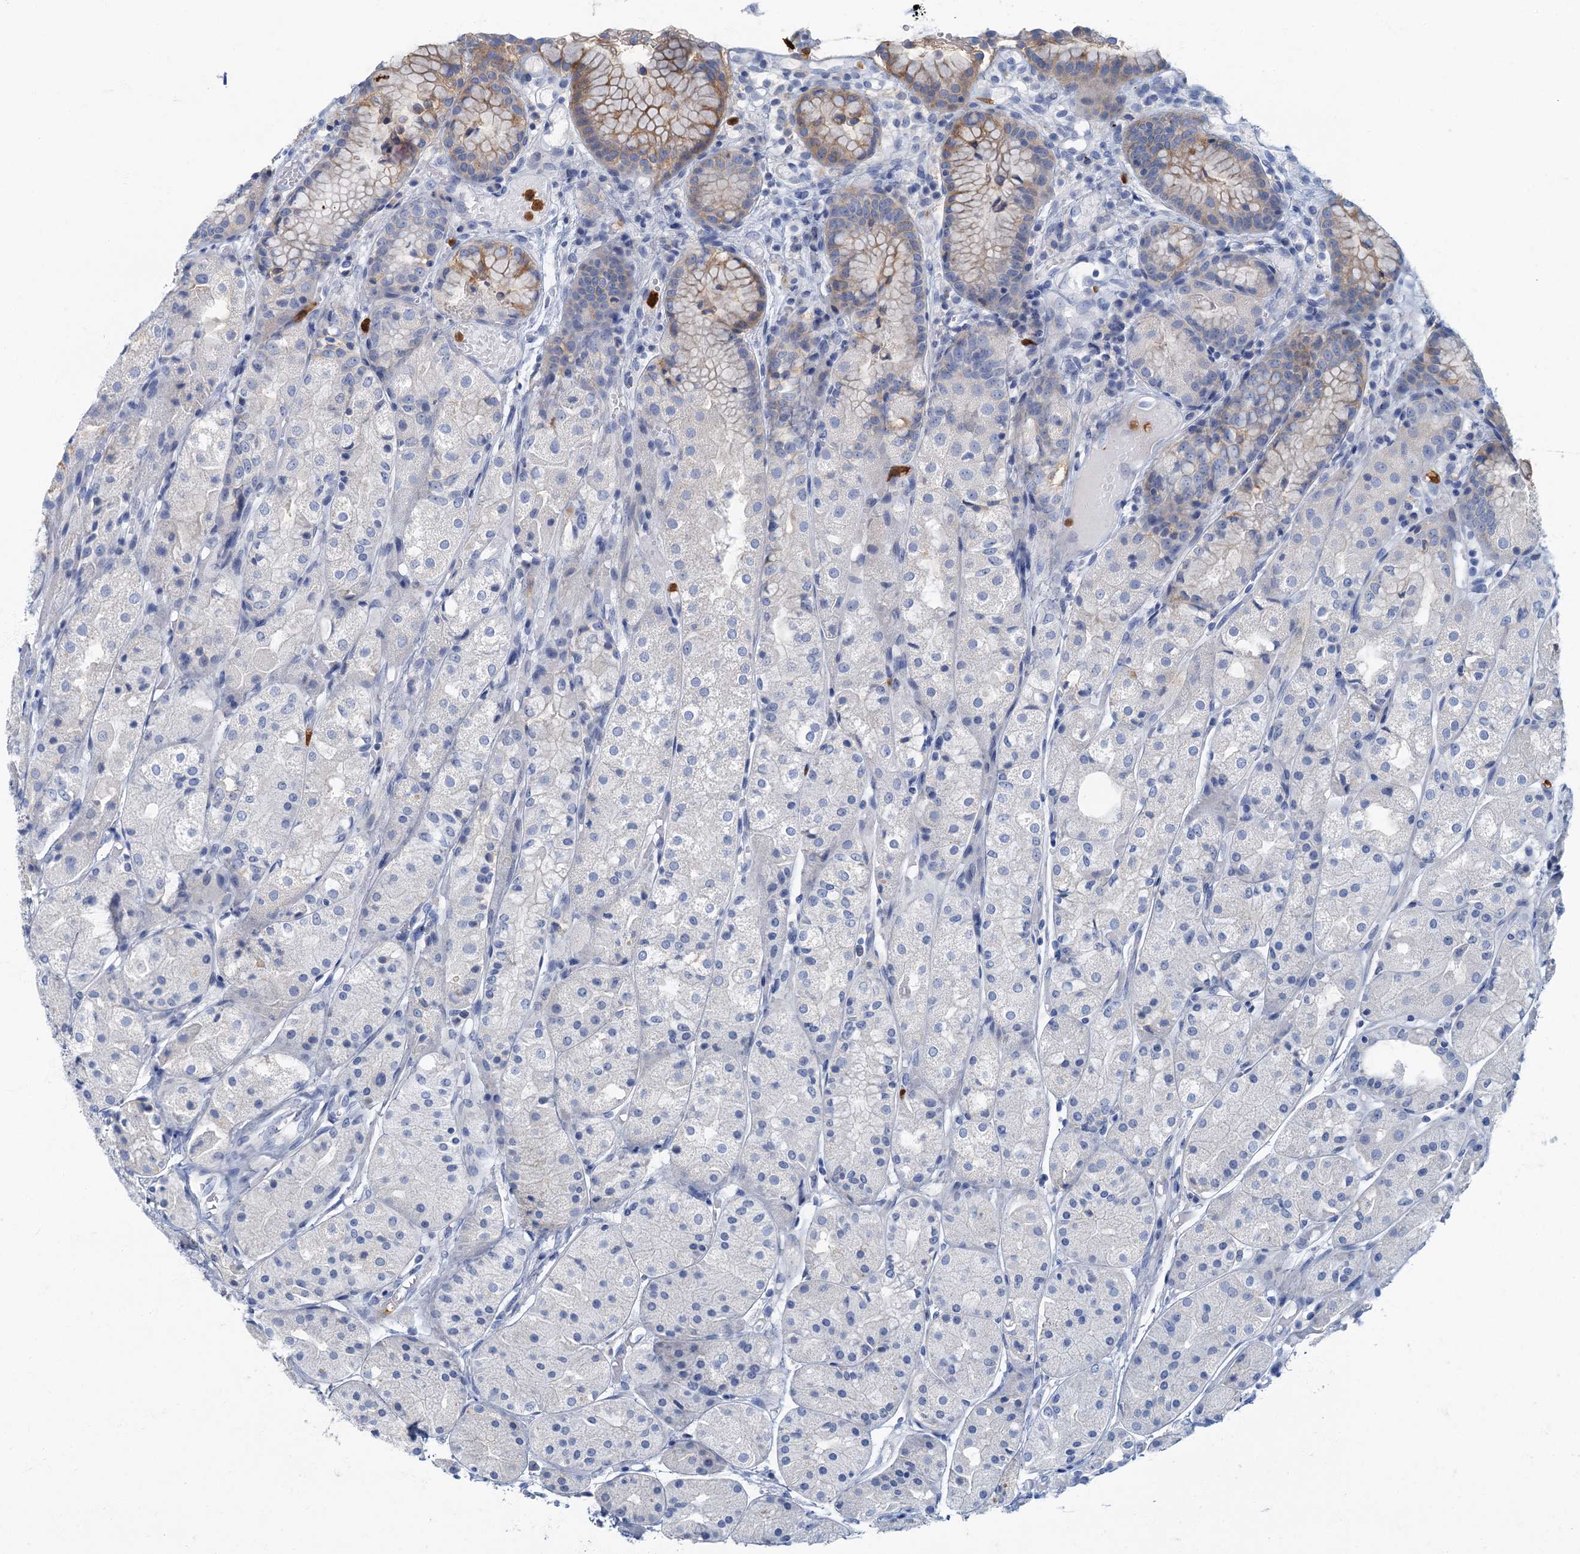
{"staining": {"intensity": "moderate", "quantity": "<25%", "location": "cytoplasmic/membranous"}, "tissue": "stomach", "cell_type": "Glandular cells", "image_type": "normal", "snomed": [{"axis": "morphology", "description": "Normal tissue, NOS"}, {"axis": "topography", "description": "Stomach, upper"}], "caption": "Immunohistochemistry (IHC) histopathology image of normal stomach: stomach stained using immunohistochemistry (IHC) demonstrates low levels of moderate protein expression localized specifically in the cytoplasmic/membranous of glandular cells, appearing as a cytoplasmic/membranous brown color.", "gene": "ANKDD1A", "patient": {"sex": "male", "age": 72}}